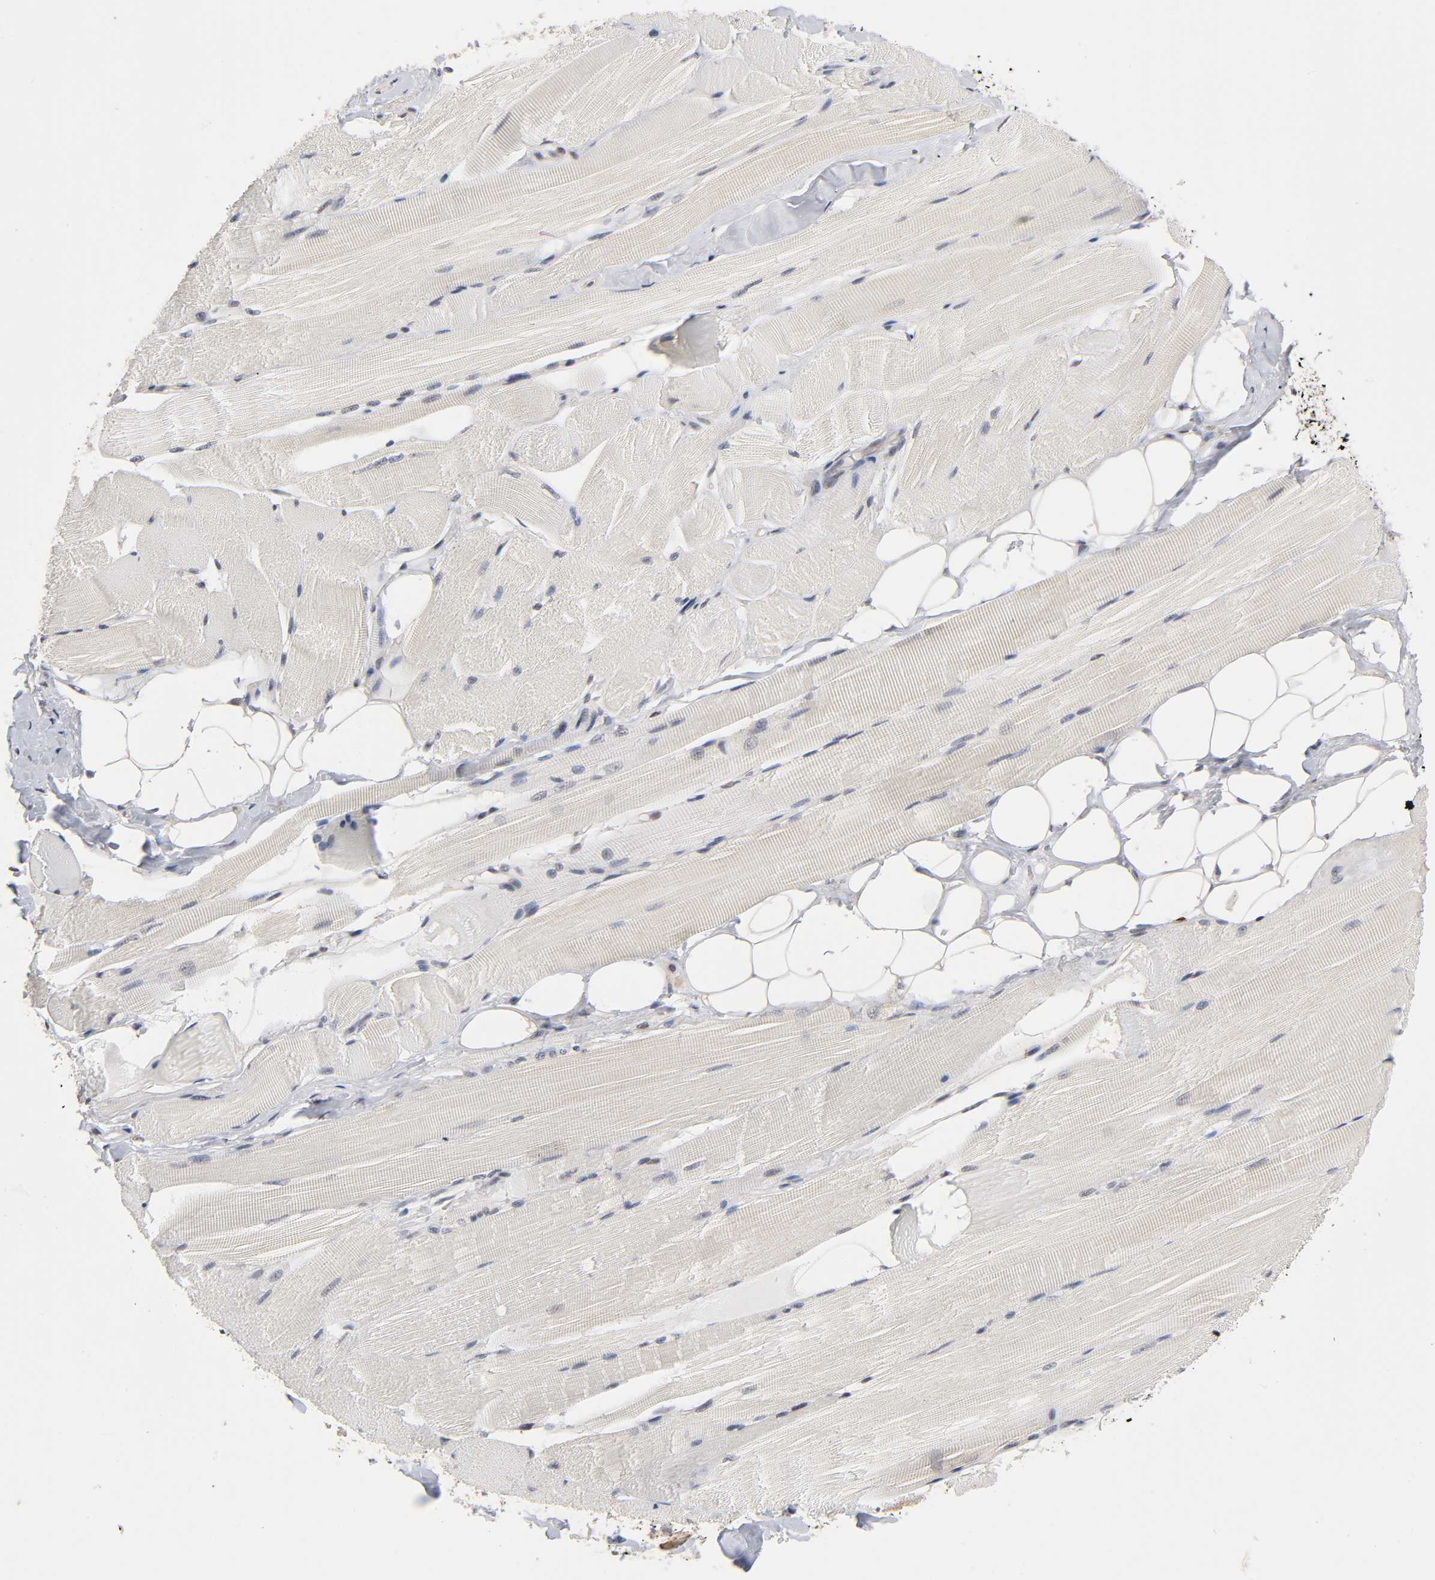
{"staining": {"intensity": "weak", "quantity": "<25%", "location": "nuclear"}, "tissue": "skeletal muscle", "cell_type": "Myocytes", "image_type": "normal", "snomed": [{"axis": "morphology", "description": "Normal tissue, NOS"}, {"axis": "topography", "description": "Skeletal muscle"}, {"axis": "topography", "description": "Peripheral nerve tissue"}], "caption": "This is an immunohistochemistry (IHC) photomicrograph of normal skeletal muscle. There is no positivity in myocytes.", "gene": "EP300", "patient": {"sex": "female", "age": 84}}